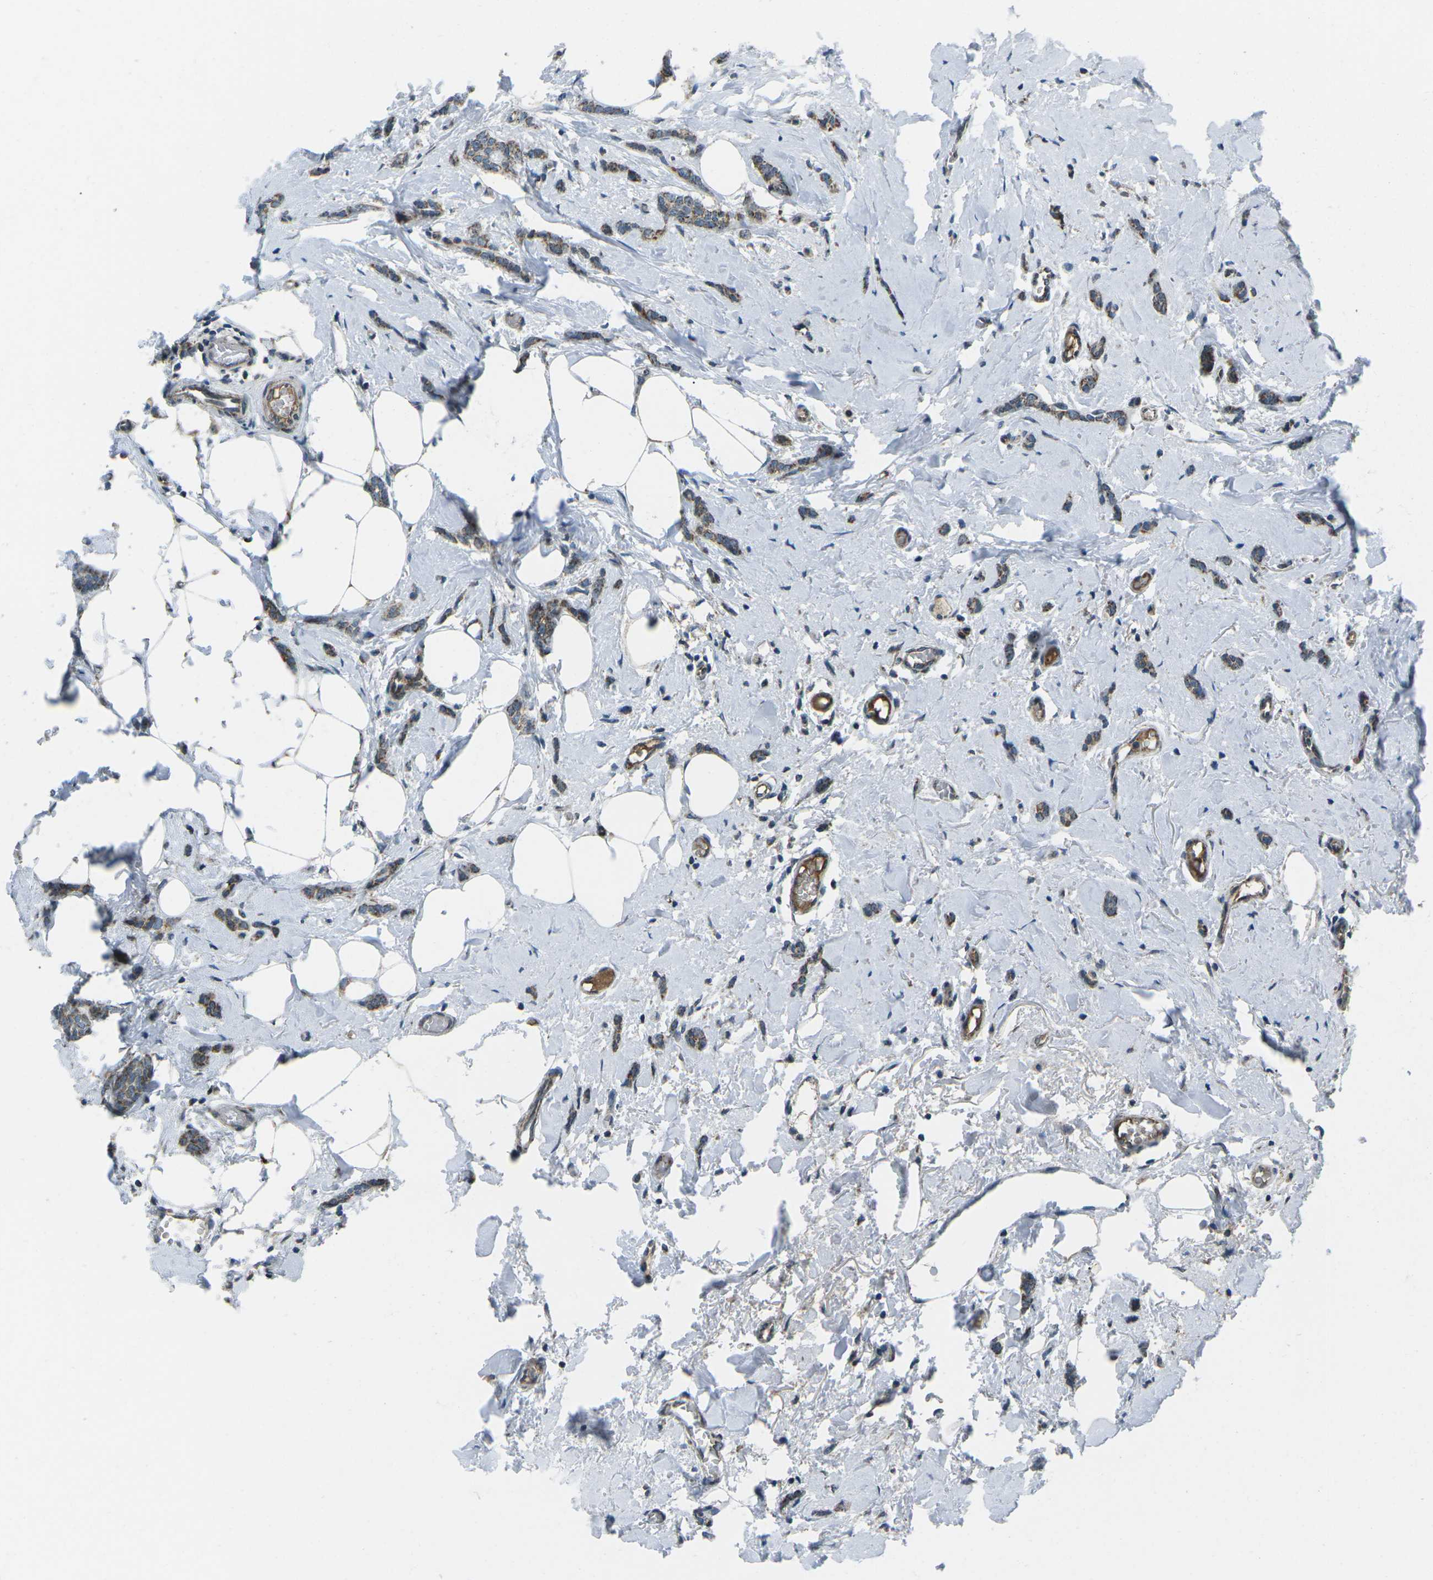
{"staining": {"intensity": "moderate", "quantity": ">75%", "location": "cytoplasmic/membranous"}, "tissue": "breast cancer", "cell_type": "Tumor cells", "image_type": "cancer", "snomed": [{"axis": "morphology", "description": "Lobular carcinoma"}, {"axis": "topography", "description": "Skin"}, {"axis": "topography", "description": "Breast"}], "caption": "Breast lobular carcinoma tissue displays moderate cytoplasmic/membranous expression in about >75% of tumor cells, visualized by immunohistochemistry. Using DAB (brown) and hematoxylin (blue) stains, captured at high magnification using brightfield microscopy.", "gene": "RFESD", "patient": {"sex": "female", "age": 46}}